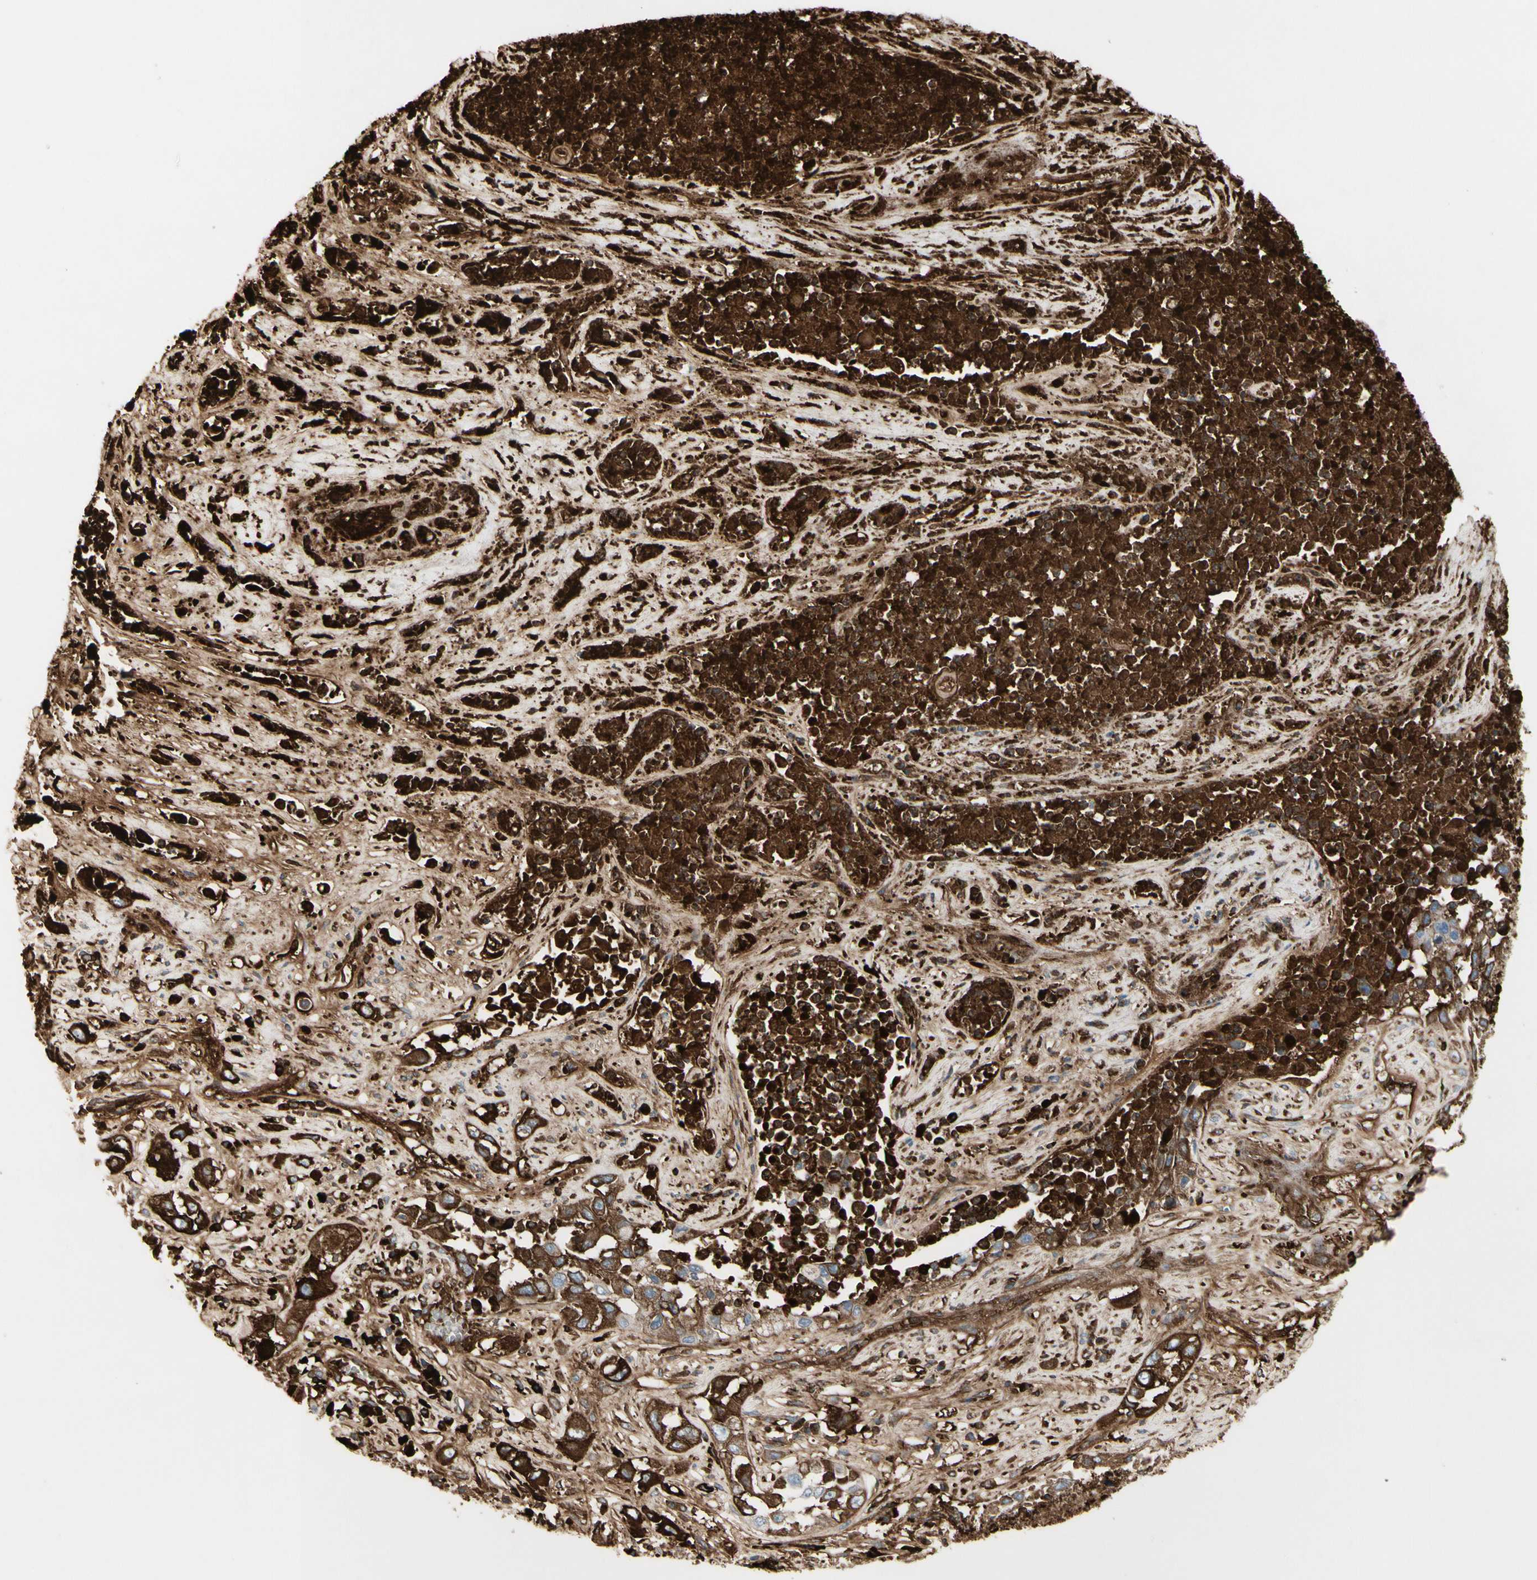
{"staining": {"intensity": "strong", "quantity": ">75%", "location": "cytoplasmic/membranous"}, "tissue": "lung cancer", "cell_type": "Tumor cells", "image_type": "cancer", "snomed": [{"axis": "morphology", "description": "Squamous cell carcinoma, NOS"}, {"axis": "topography", "description": "Lung"}], "caption": "Lung squamous cell carcinoma tissue shows strong cytoplasmic/membranous staining in approximately >75% of tumor cells", "gene": "IGHG1", "patient": {"sex": "male", "age": 71}}